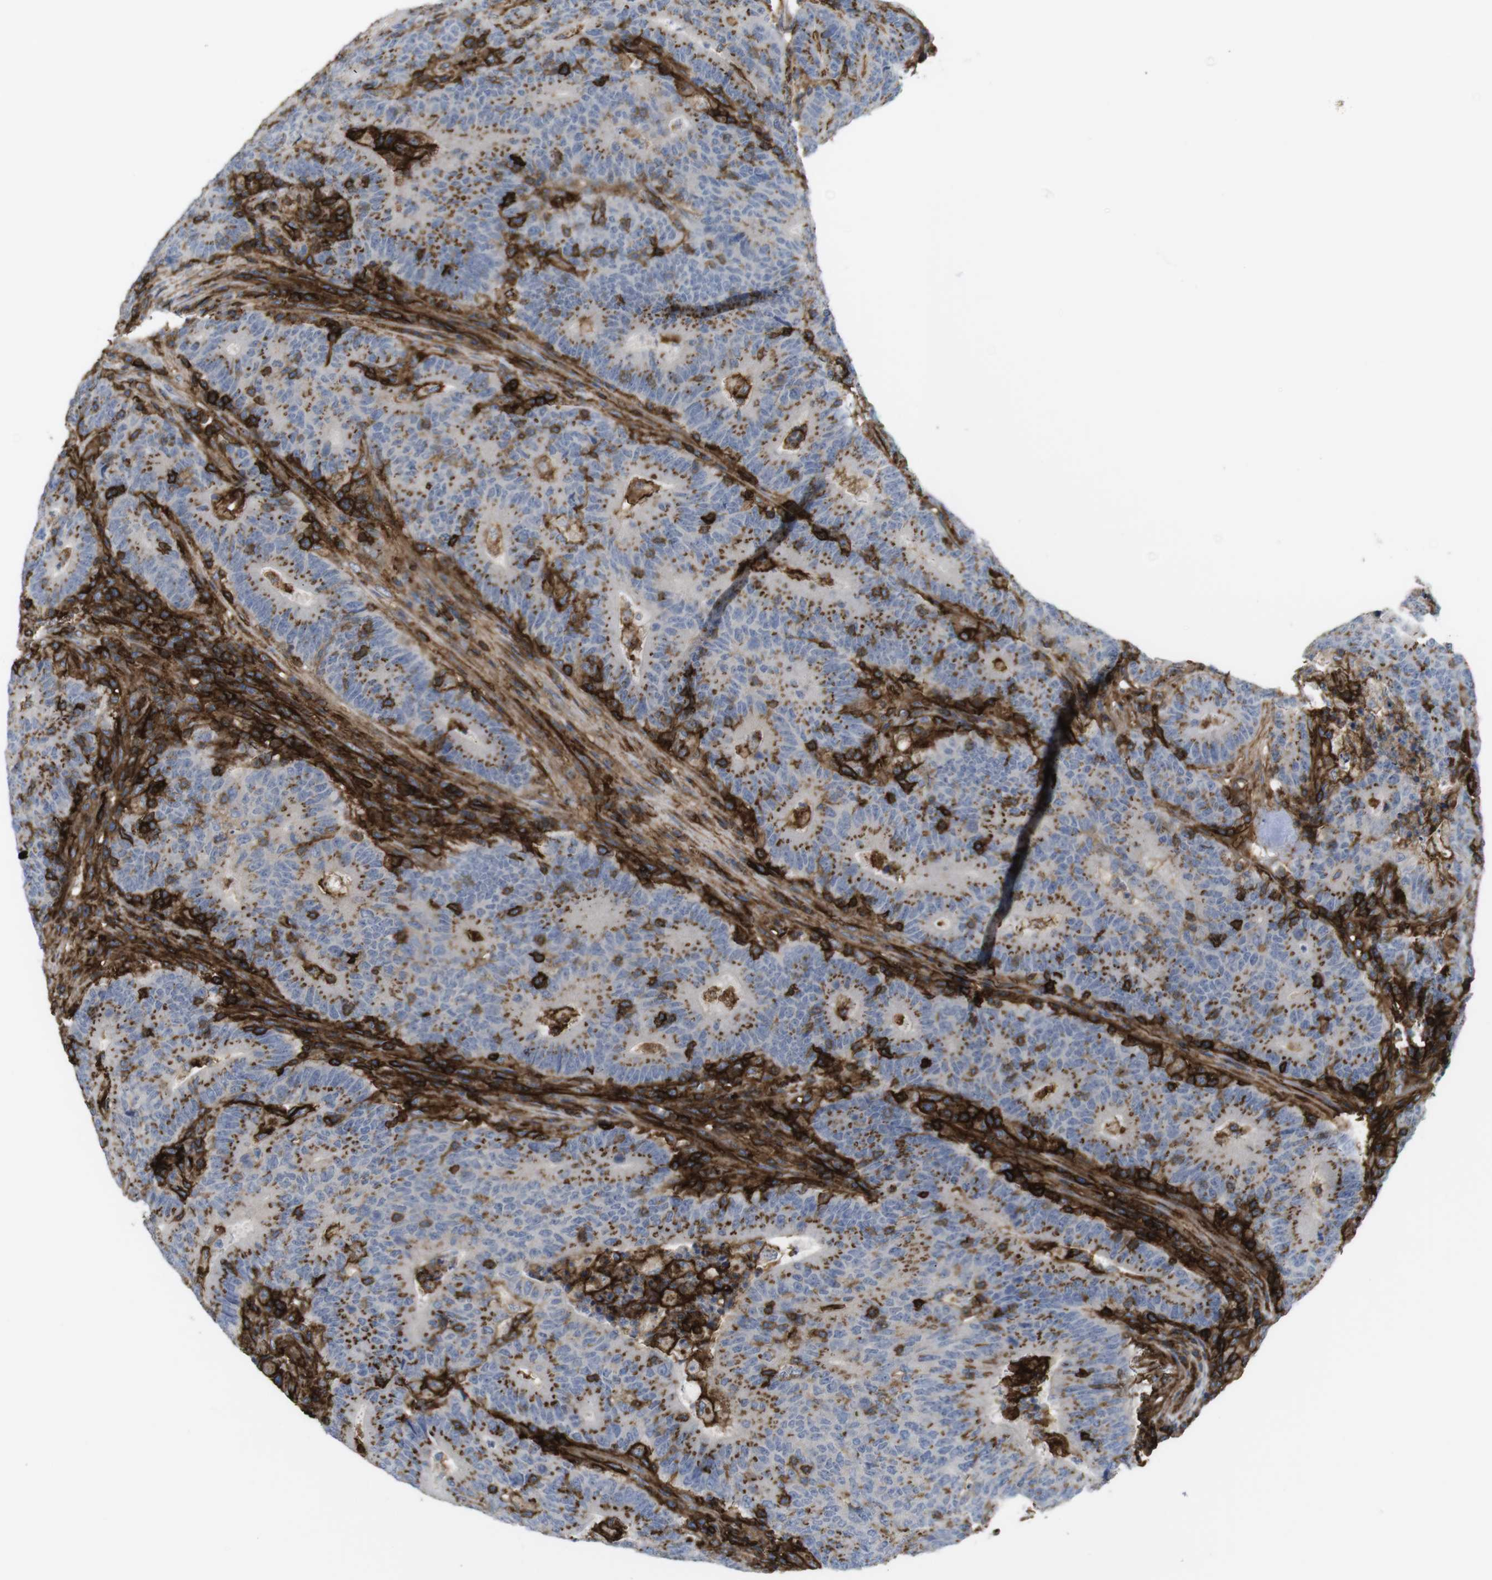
{"staining": {"intensity": "moderate", "quantity": ">75%", "location": "cytoplasmic/membranous"}, "tissue": "colorectal cancer", "cell_type": "Tumor cells", "image_type": "cancer", "snomed": [{"axis": "morphology", "description": "Normal tissue, NOS"}, {"axis": "morphology", "description": "Adenocarcinoma, NOS"}, {"axis": "topography", "description": "Colon"}], "caption": "High-magnification brightfield microscopy of colorectal adenocarcinoma stained with DAB (3,3'-diaminobenzidine) (brown) and counterstained with hematoxylin (blue). tumor cells exhibit moderate cytoplasmic/membranous staining is present in approximately>75% of cells.", "gene": "CCR6", "patient": {"sex": "female", "age": 75}}